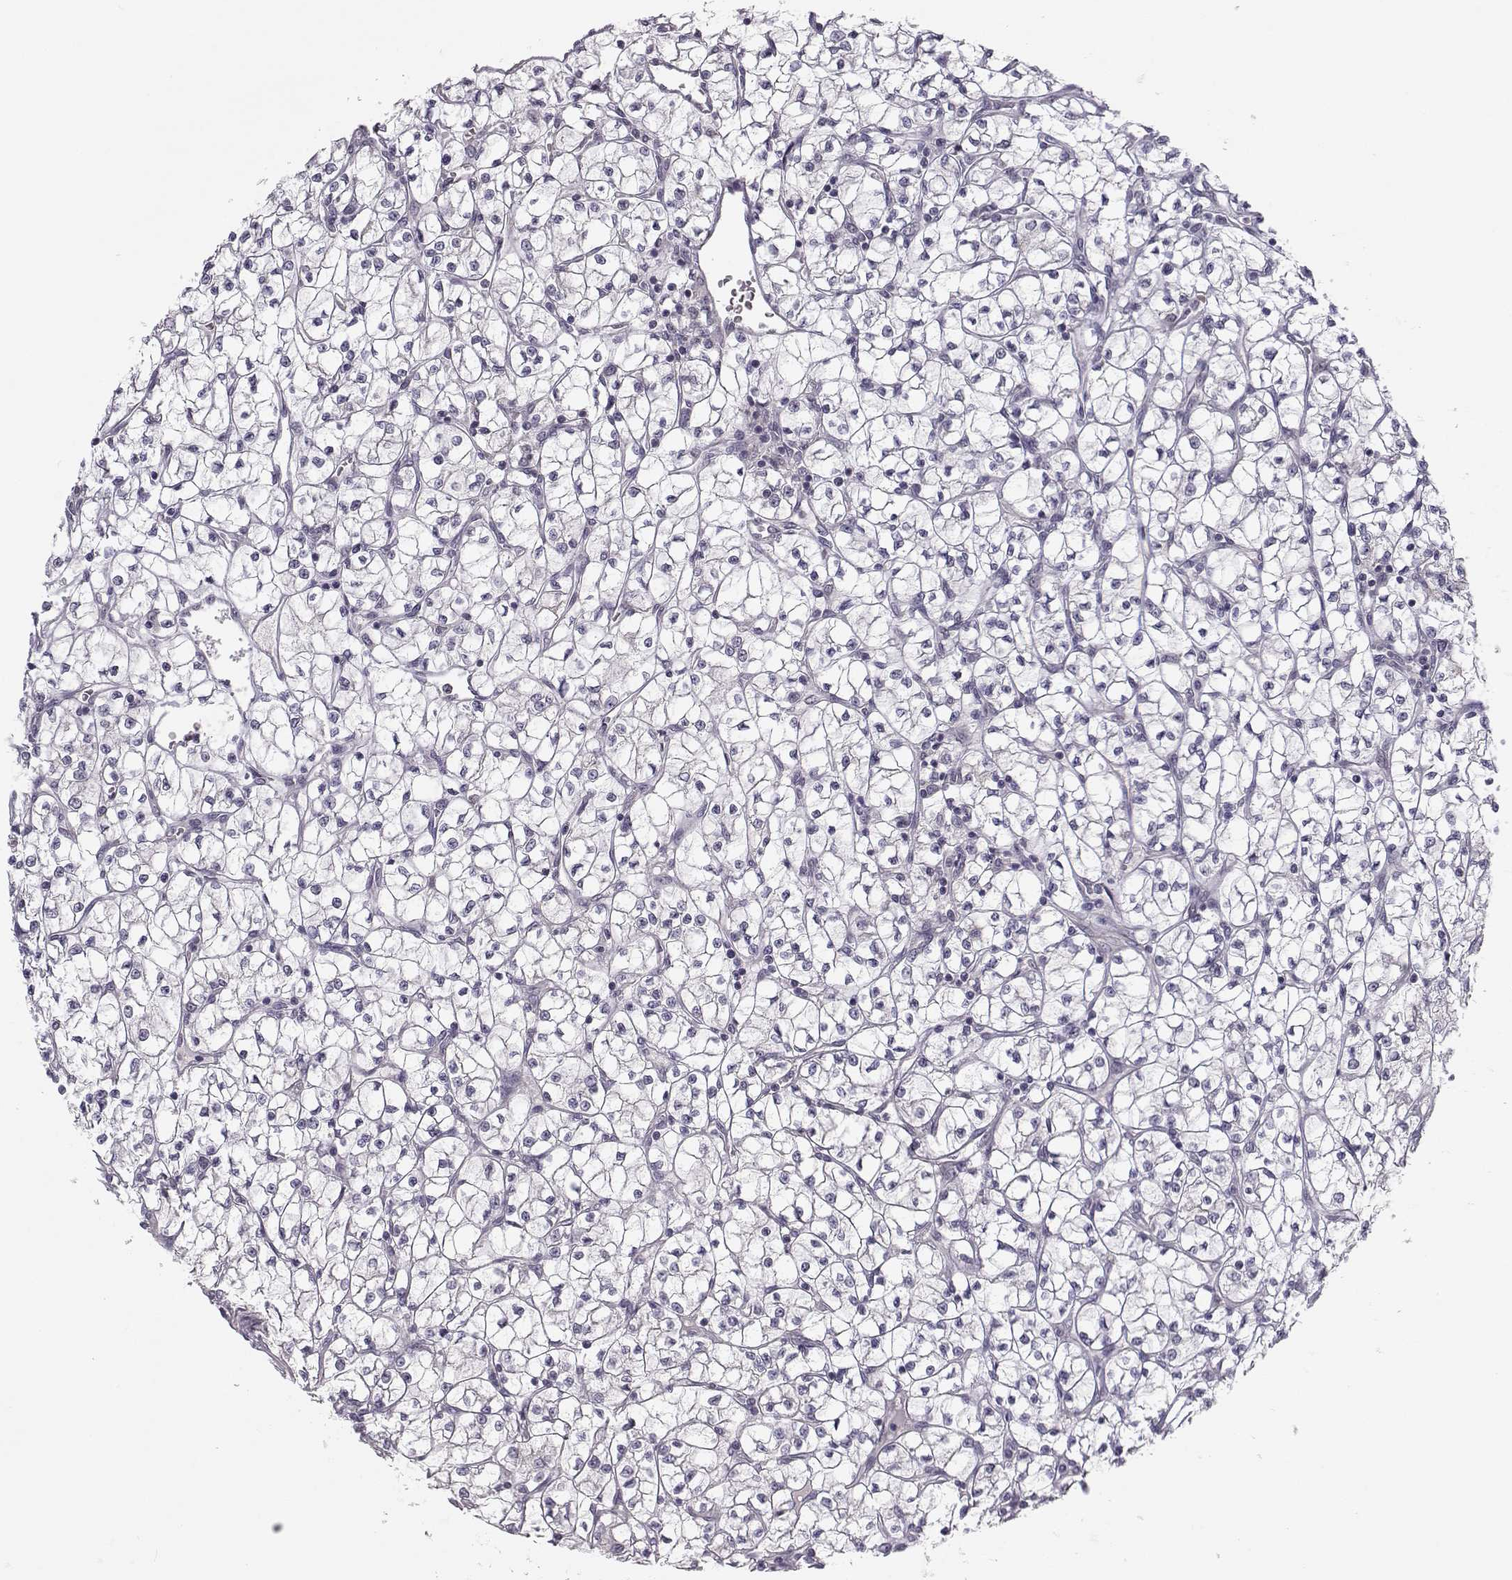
{"staining": {"intensity": "negative", "quantity": "none", "location": "none"}, "tissue": "renal cancer", "cell_type": "Tumor cells", "image_type": "cancer", "snomed": [{"axis": "morphology", "description": "Adenocarcinoma, NOS"}, {"axis": "topography", "description": "Kidney"}], "caption": "Renal cancer was stained to show a protein in brown. There is no significant staining in tumor cells.", "gene": "KIF13B", "patient": {"sex": "female", "age": 64}}